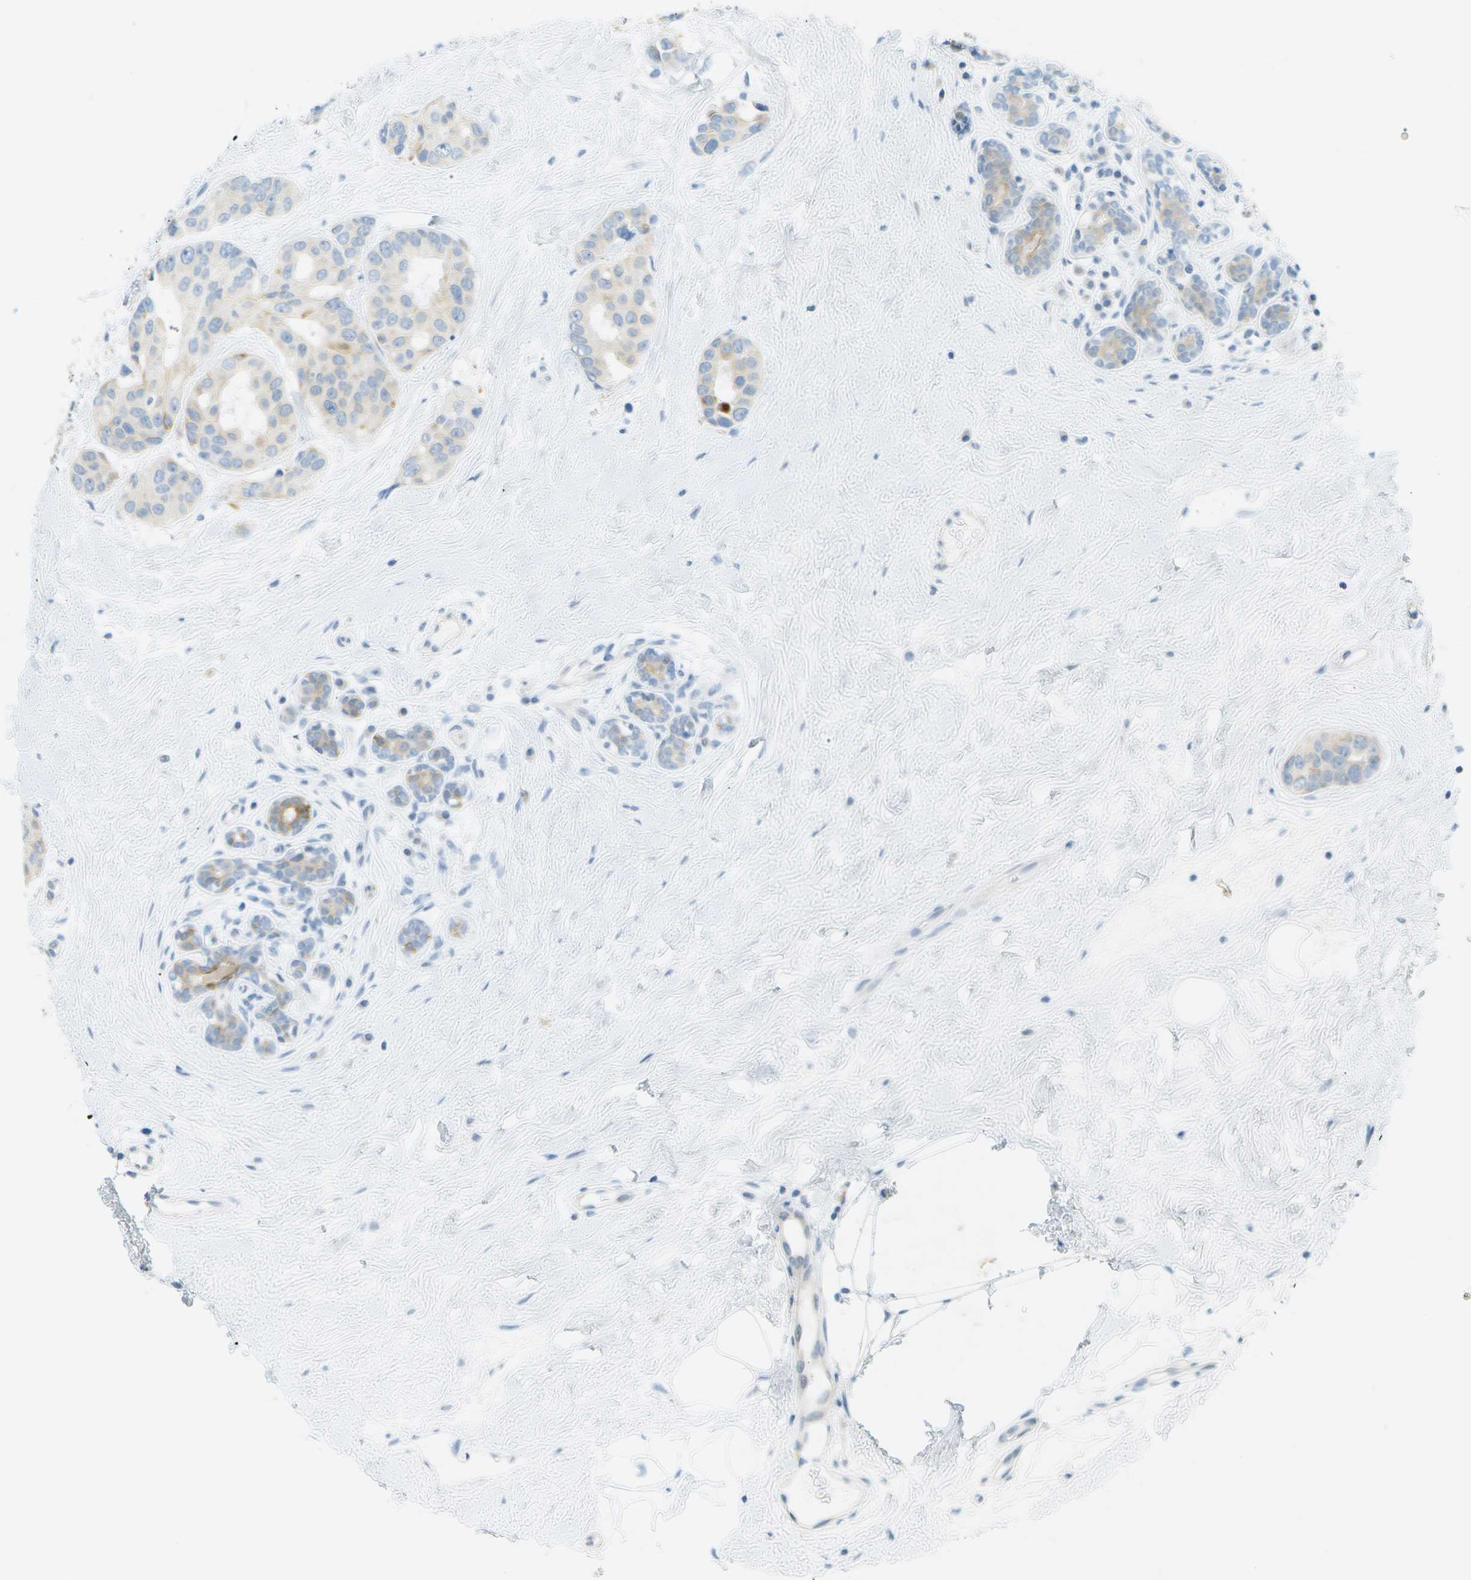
{"staining": {"intensity": "weak", "quantity": "<25%", "location": "cytoplasmic/membranous"}, "tissue": "breast cancer", "cell_type": "Tumor cells", "image_type": "cancer", "snomed": [{"axis": "morphology", "description": "Normal tissue, NOS"}, {"axis": "morphology", "description": "Duct carcinoma"}, {"axis": "topography", "description": "Breast"}], "caption": "Immunohistochemical staining of human breast cancer exhibits no significant staining in tumor cells. Brightfield microscopy of immunohistochemistry stained with DAB (3,3'-diaminobenzidine) (brown) and hematoxylin (blue), captured at high magnification.", "gene": "SMYD5", "patient": {"sex": "female", "age": 39}}